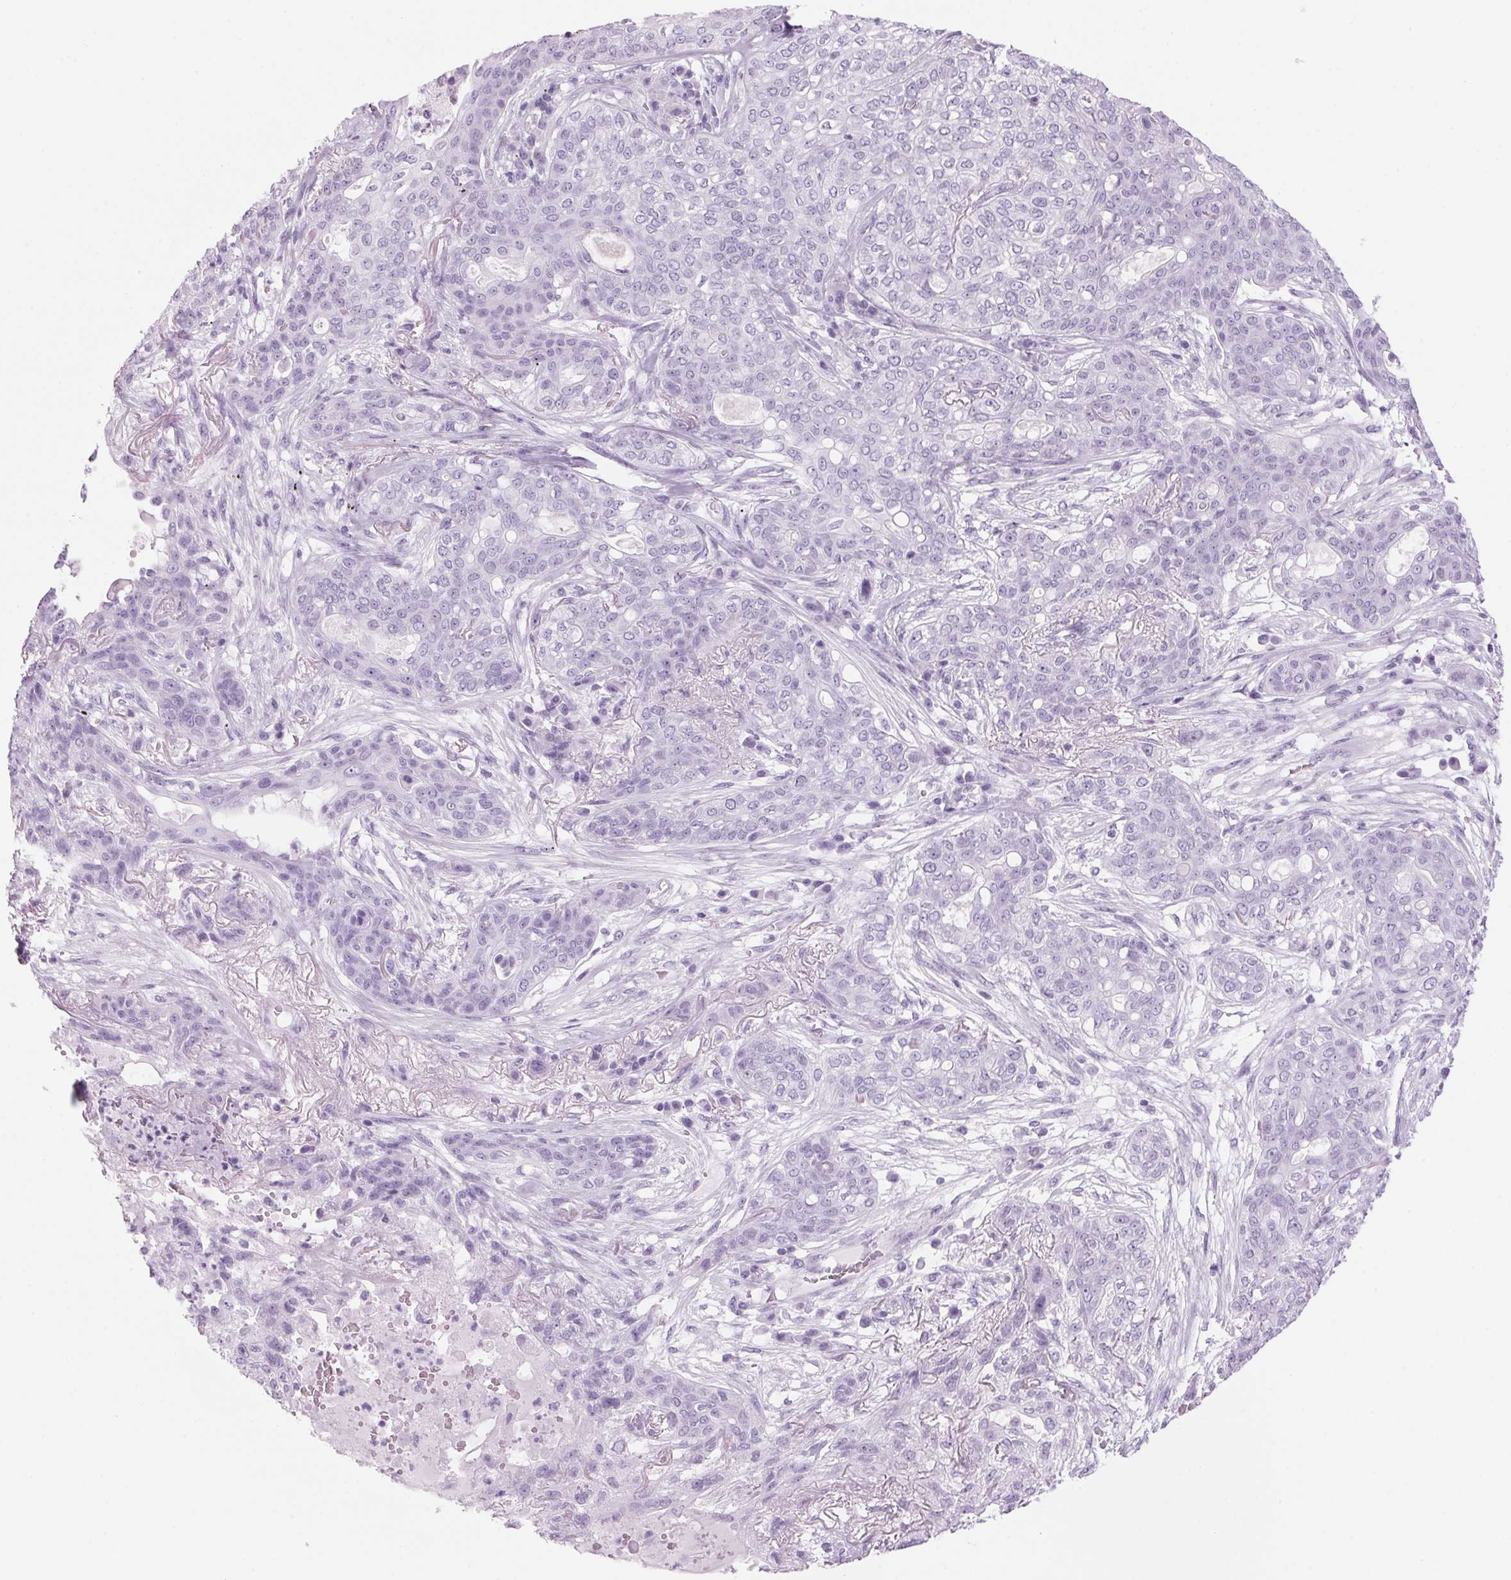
{"staining": {"intensity": "negative", "quantity": "none", "location": "none"}, "tissue": "lung cancer", "cell_type": "Tumor cells", "image_type": "cancer", "snomed": [{"axis": "morphology", "description": "Squamous cell carcinoma, NOS"}, {"axis": "topography", "description": "Lung"}], "caption": "IHC image of human lung cancer stained for a protein (brown), which shows no positivity in tumor cells. The staining was performed using DAB to visualize the protein expression in brown, while the nuclei were stained in blue with hematoxylin (Magnification: 20x).", "gene": "ADAM20", "patient": {"sex": "female", "age": 70}}